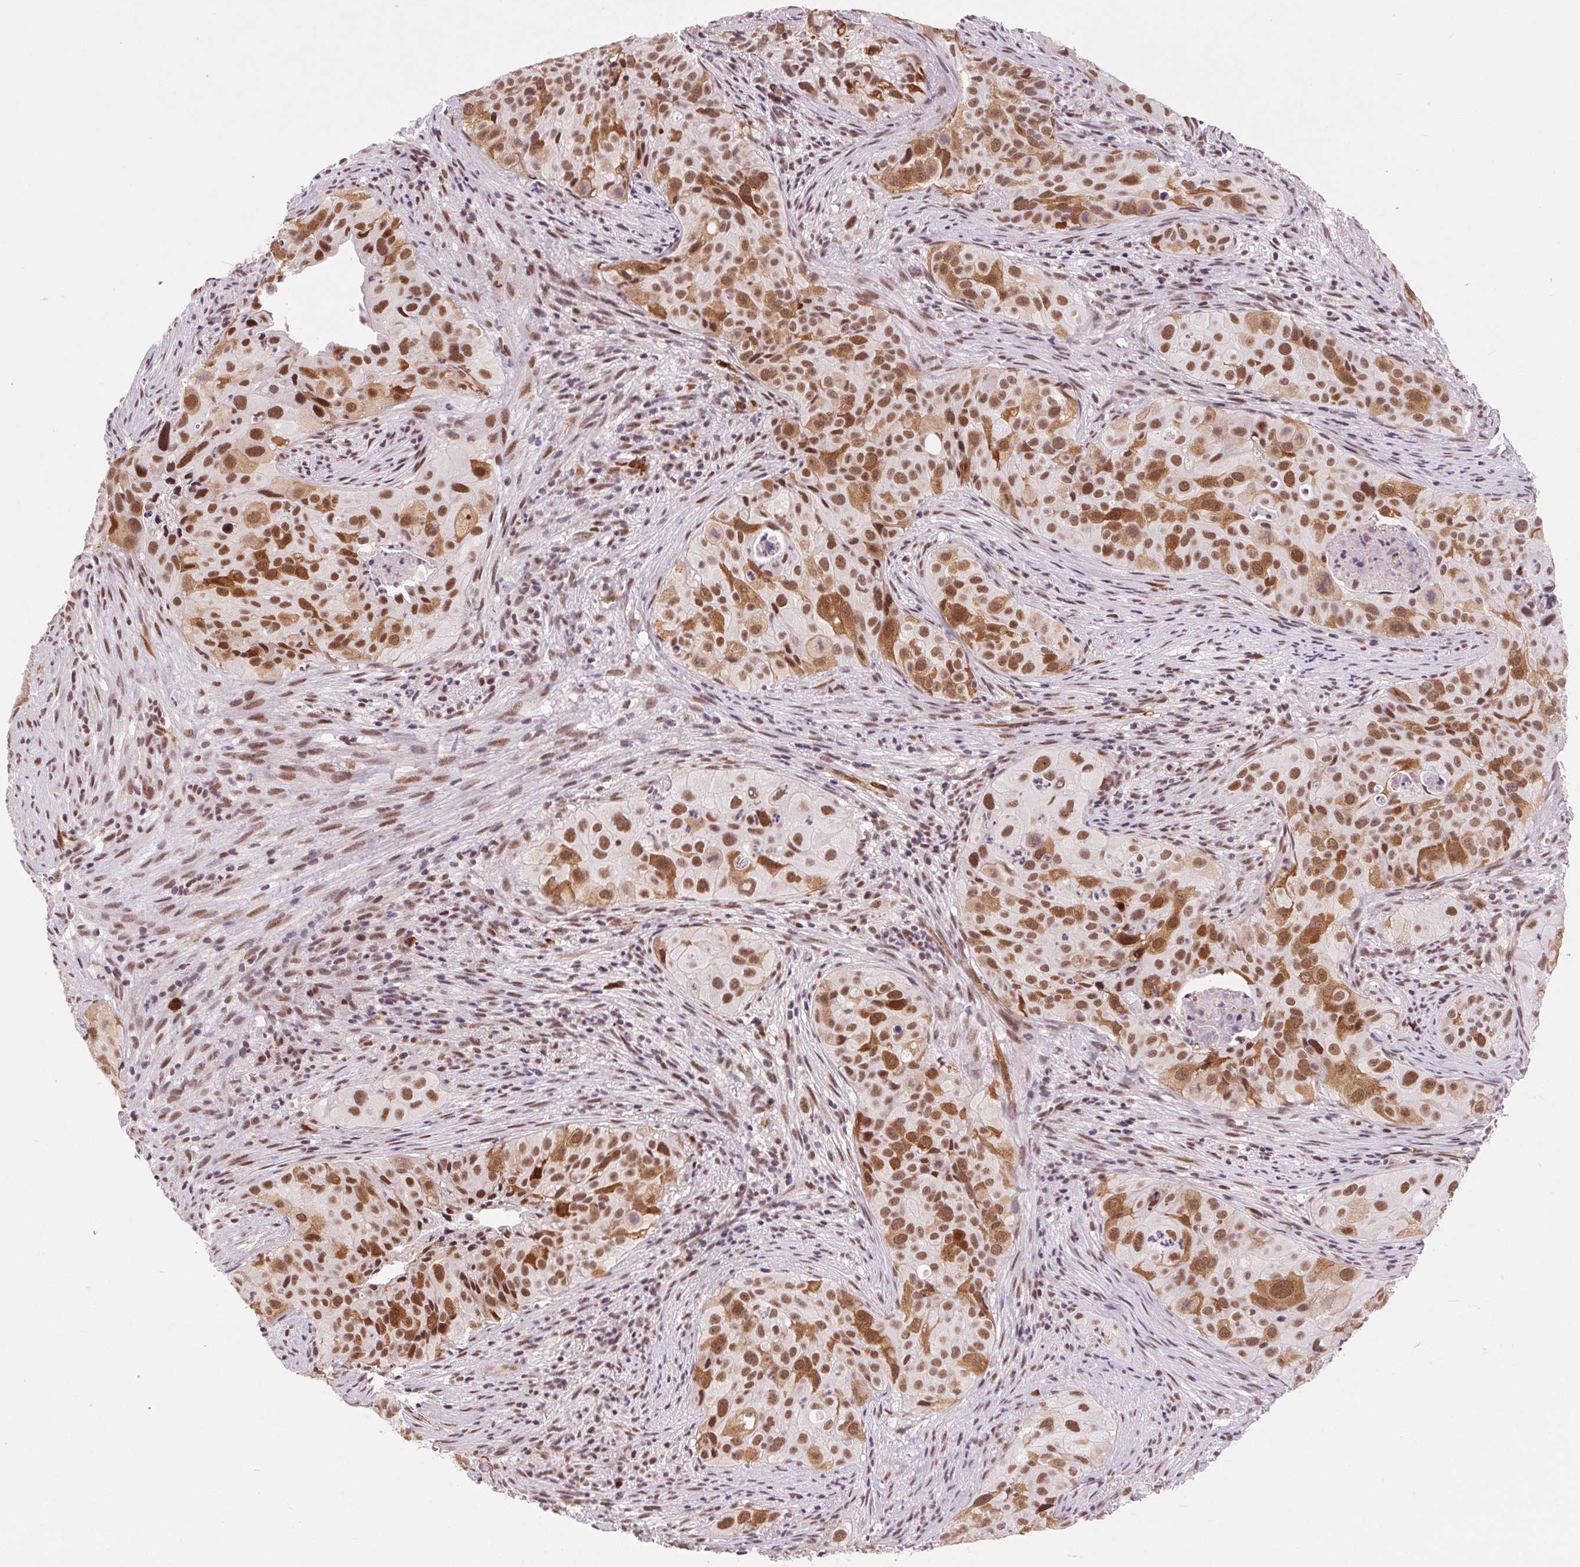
{"staining": {"intensity": "moderate", "quantity": ">75%", "location": "cytoplasmic/membranous,nuclear"}, "tissue": "cervical cancer", "cell_type": "Tumor cells", "image_type": "cancer", "snomed": [{"axis": "morphology", "description": "Squamous cell carcinoma, NOS"}, {"axis": "topography", "description": "Cervix"}], "caption": "Immunohistochemical staining of squamous cell carcinoma (cervical) reveals medium levels of moderate cytoplasmic/membranous and nuclear staining in approximately >75% of tumor cells.", "gene": "CD2BP2", "patient": {"sex": "female", "age": 38}}